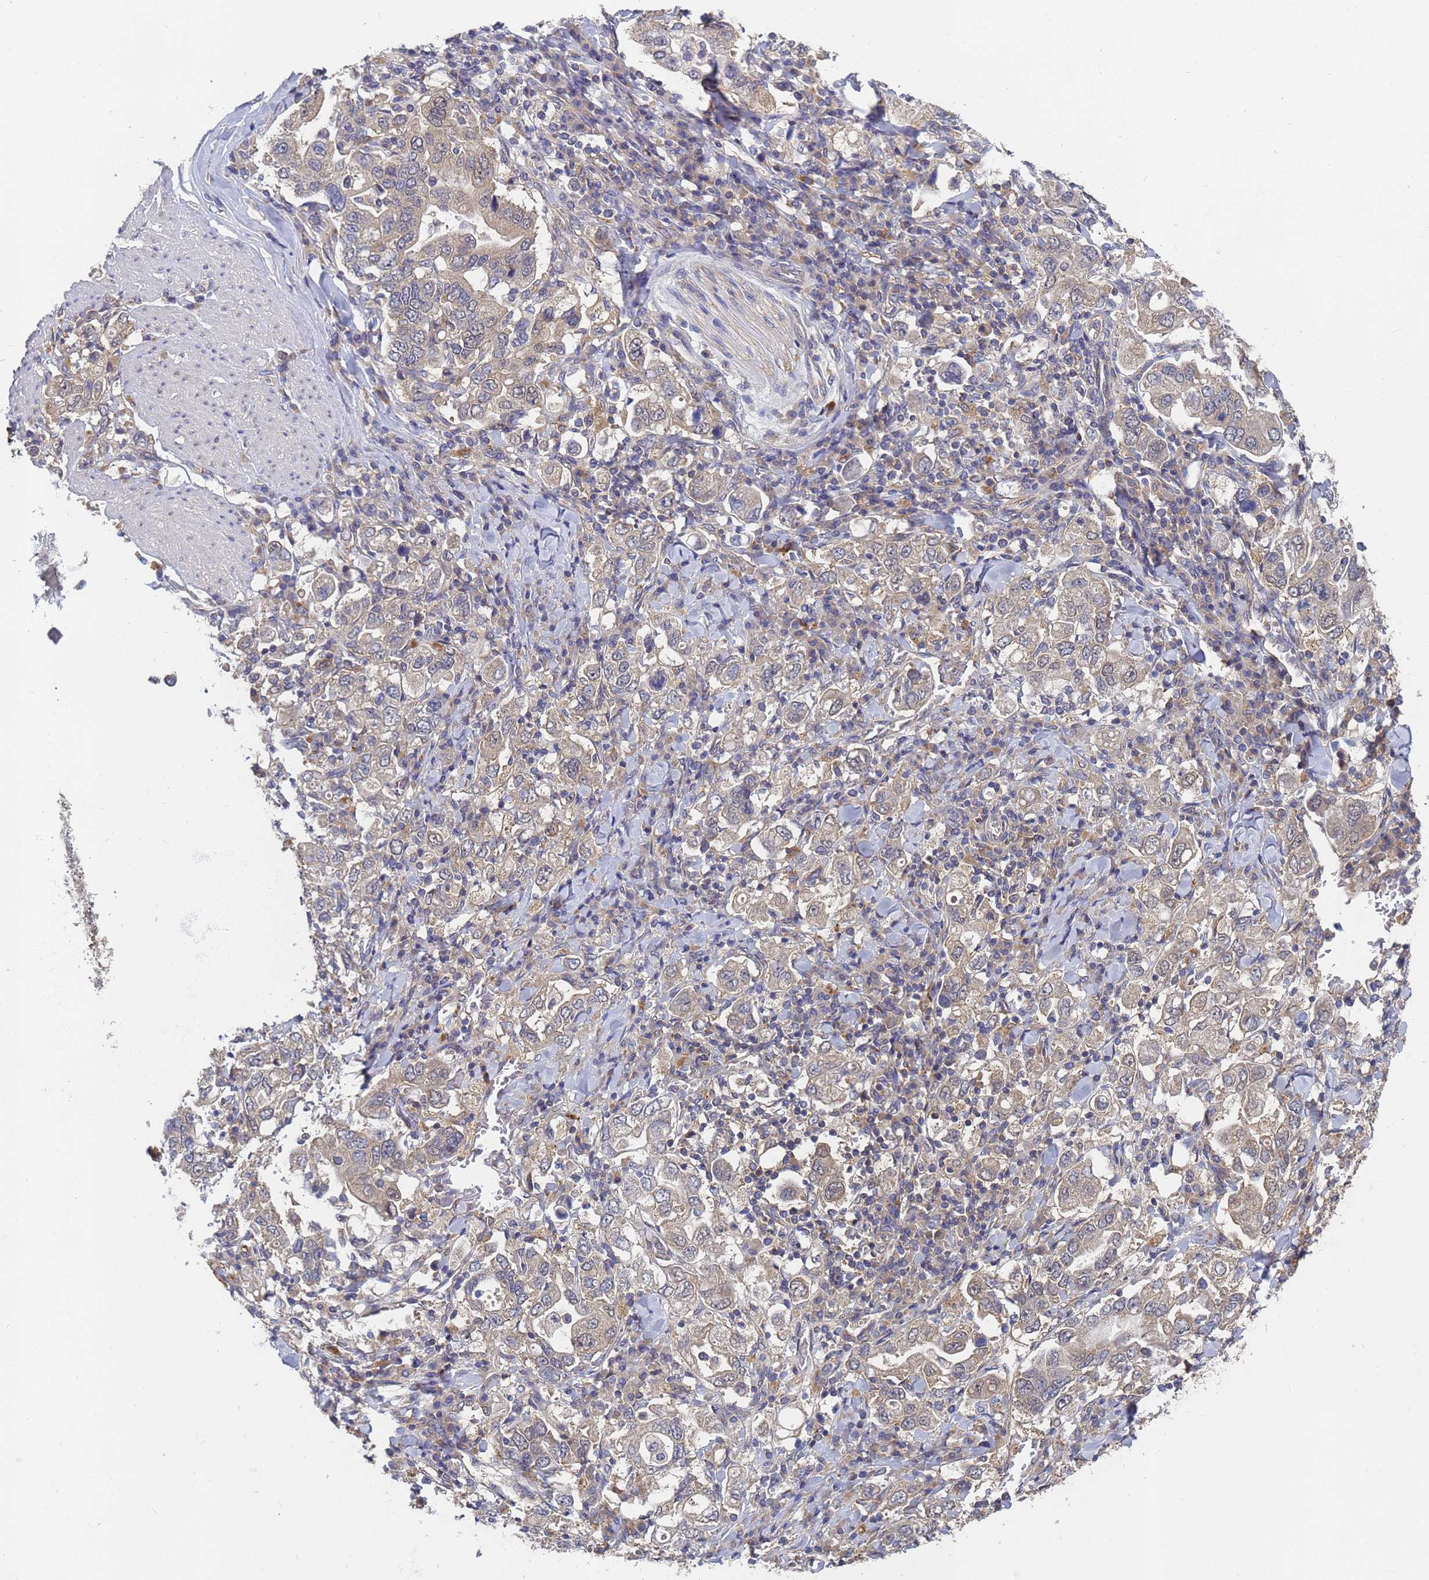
{"staining": {"intensity": "weak", "quantity": "25%-75%", "location": "cytoplasmic/membranous"}, "tissue": "stomach cancer", "cell_type": "Tumor cells", "image_type": "cancer", "snomed": [{"axis": "morphology", "description": "Adenocarcinoma, NOS"}, {"axis": "topography", "description": "Stomach, upper"}], "caption": "This is a histology image of immunohistochemistry staining of stomach adenocarcinoma, which shows weak expression in the cytoplasmic/membranous of tumor cells.", "gene": "ALS2CL", "patient": {"sex": "male", "age": 62}}